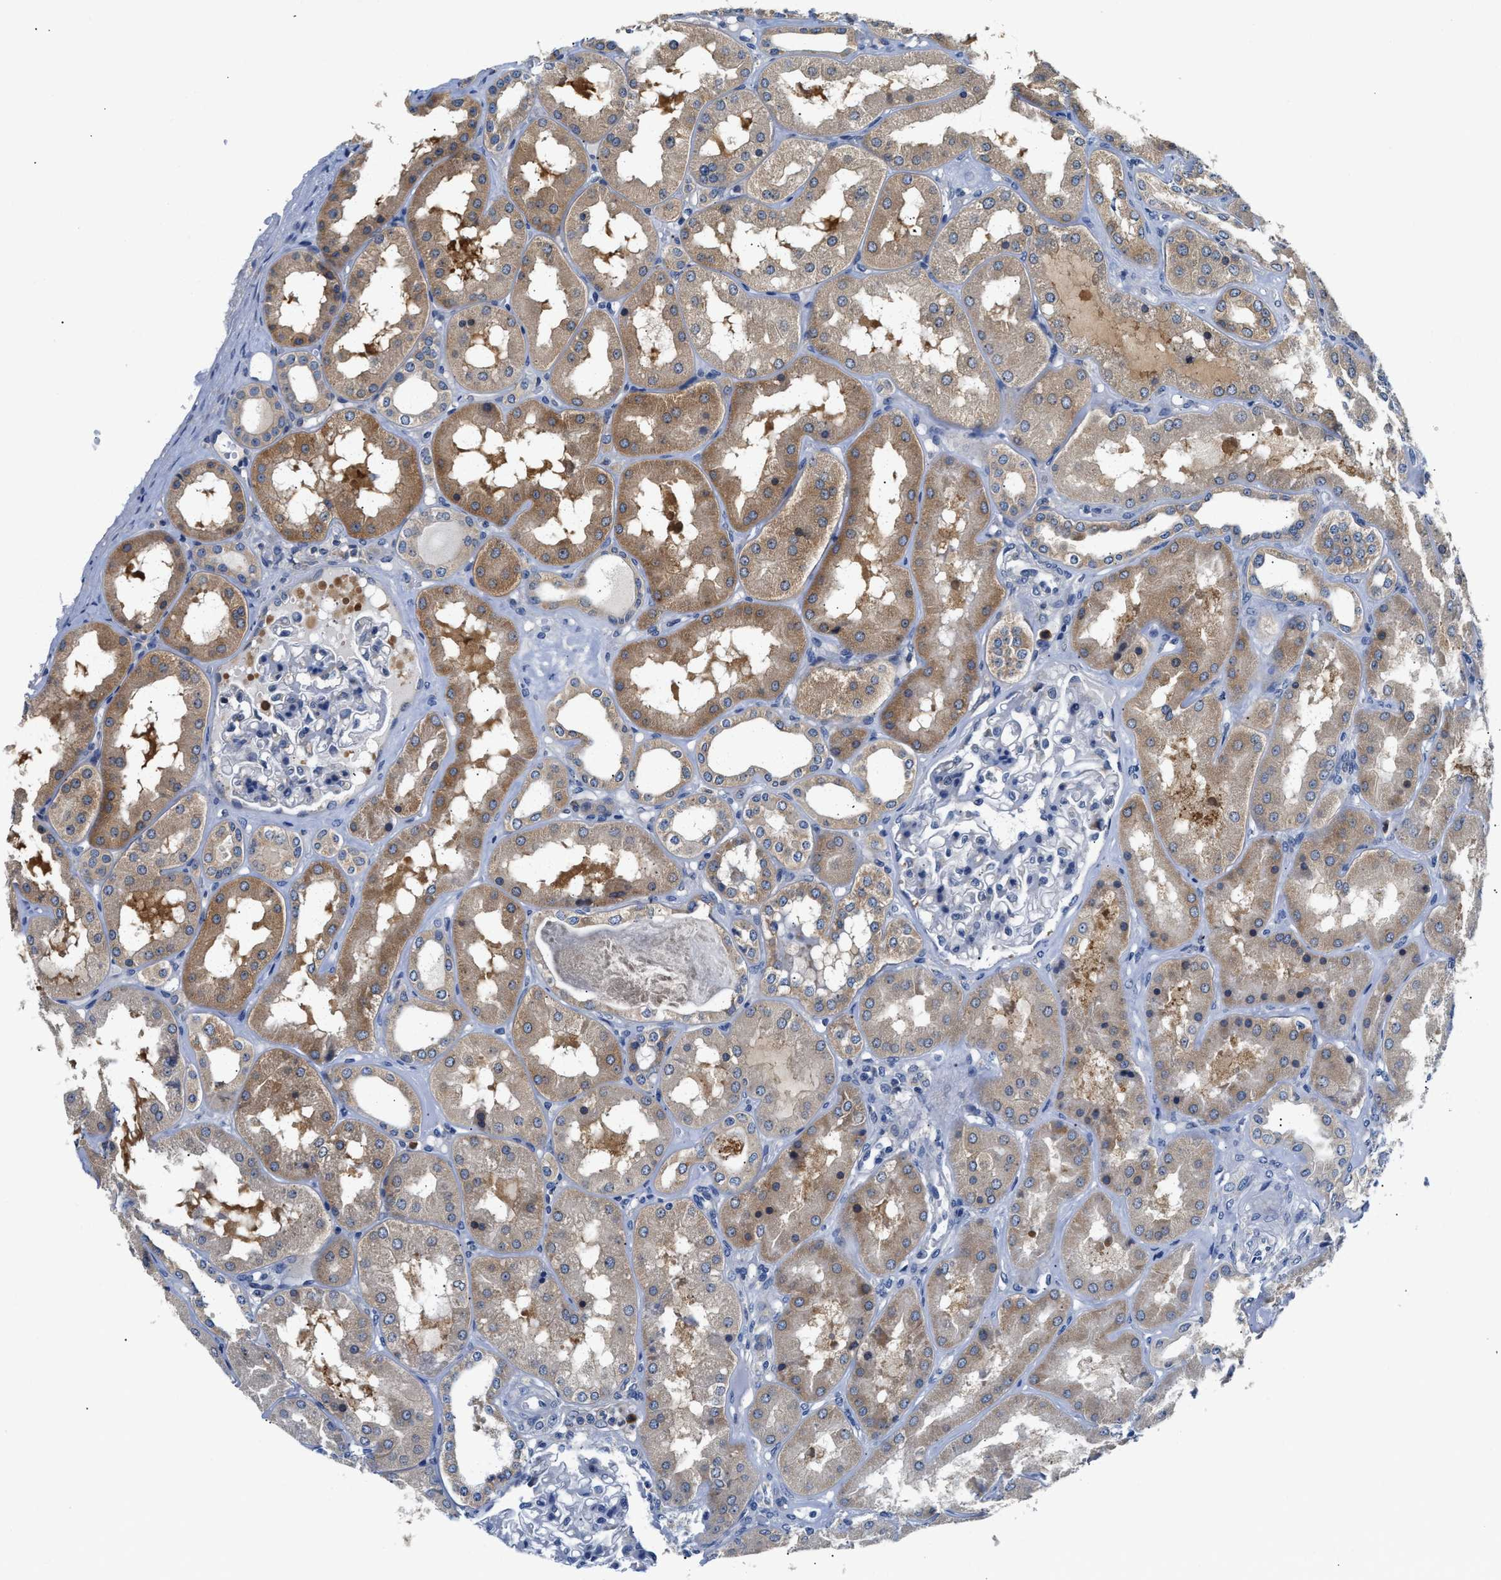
{"staining": {"intensity": "negative", "quantity": "none", "location": "none"}, "tissue": "kidney", "cell_type": "Cells in glomeruli", "image_type": "normal", "snomed": [{"axis": "morphology", "description": "Normal tissue, NOS"}, {"axis": "topography", "description": "Kidney"}], "caption": "High magnification brightfield microscopy of normal kidney stained with DAB (3,3'-diaminobenzidine) (brown) and counterstained with hematoxylin (blue): cells in glomeruli show no significant positivity. The staining is performed using DAB (3,3'-diaminobenzidine) brown chromogen with nuclei counter-stained in using hematoxylin.", "gene": "FAM185A", "patient": {"sex": "female", "age": 56}}